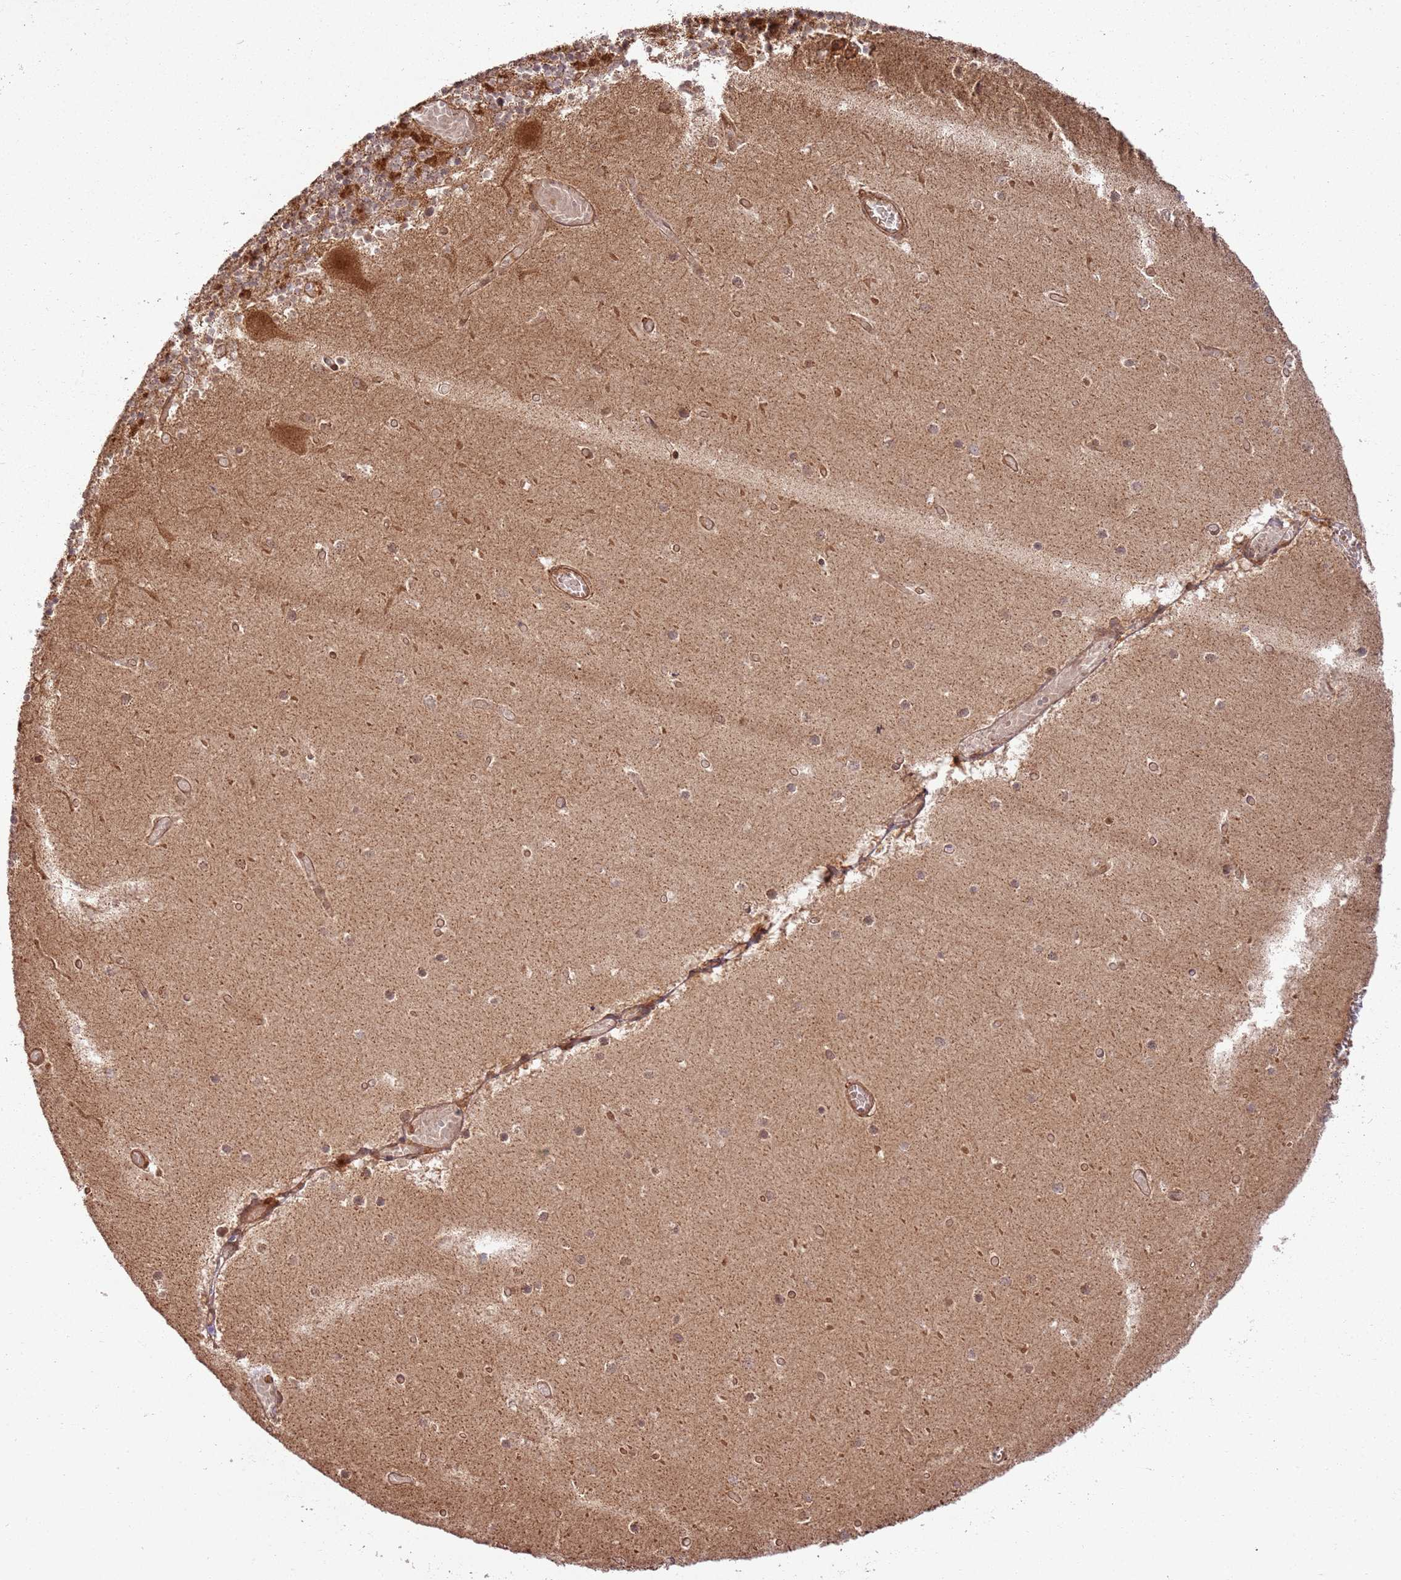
{"staining": {"intensity": "strong", "quantity": "25%-75%", "location": "cytoplasmic/membranous"}, "tissue": "cerebellum", "cell_type": "Cells in granular layer", "image_type": "normal", "snomed": [{"axis": "morphology", "description": "Normal tissue, NOS"}, {"axis": "topography", "description": "Cerebellum"}], "caption": "Immunohistochemistry (DAB) staining of normal cerebellum reveals strong cytoplasmic/membranous protein expression in approximately 25%-75% of cells in granular layer. (IHC, brightfield microscopy, high magnification).", "gene": "TBC1D13", "patient": {"sex": "female", "age": 28}}